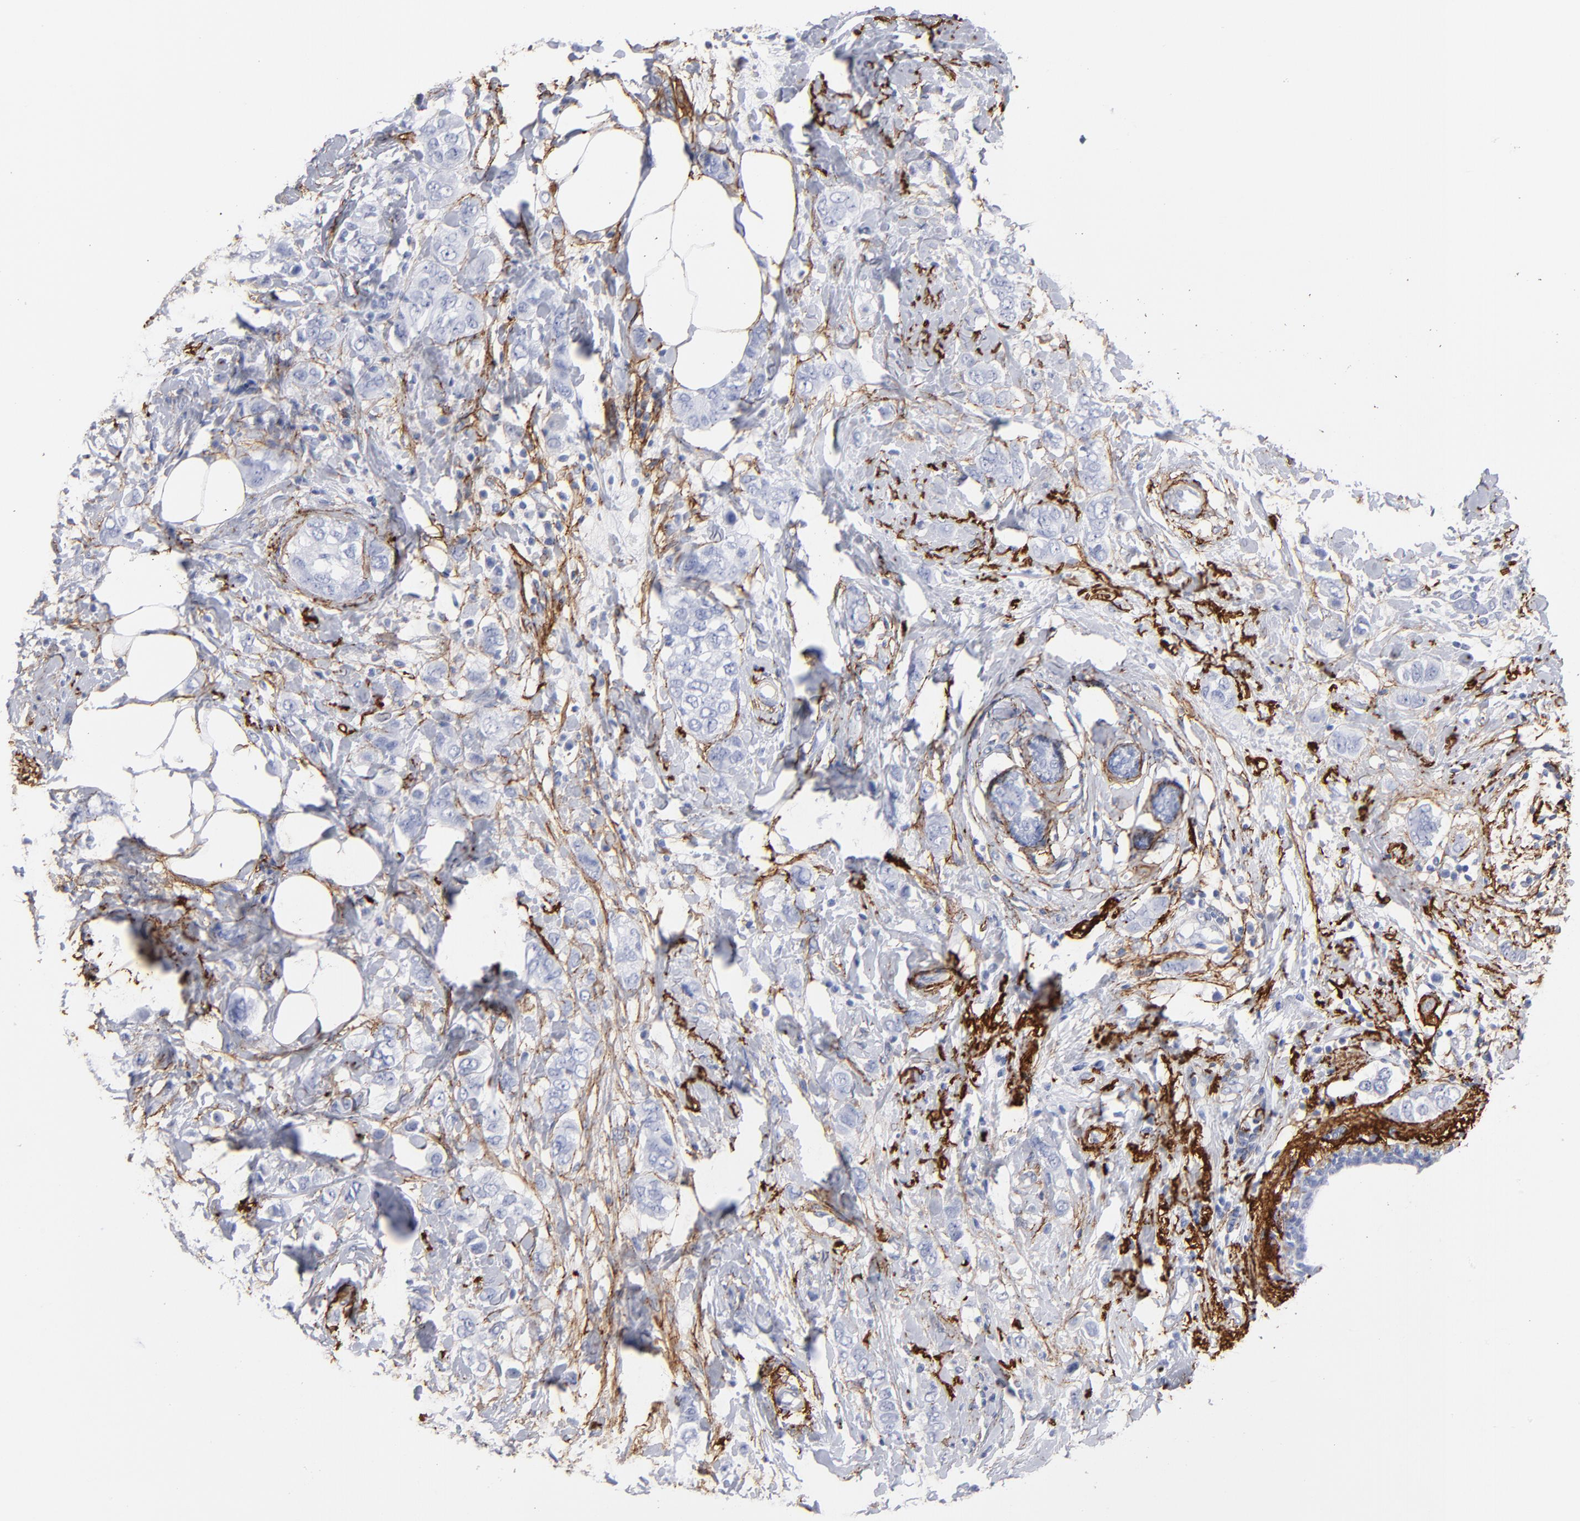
{"staining": {"intensity": "negative", "quantity": "none", "location": "none"}, "tissue": "breast cancer", "cell_type": "Tumor cells", "image_type": "cancer", "snomed": [{"axis": "morphology", "description": "Normal tissue, NOS"}, {"axis": "morphology", "description": "Duct carcinoma"}, {"axis": "topography", "description": "Breast"}], "caption": "Immunohistochemical staining of human infiltrating ductal carcinoma (breast) demonstrates no significant staining in tumor cells. The staining was performed using DAB (3,3'-diaminobenzidine) to visualize the protein expression in brown, while the nuclei were stained in blue with hematoxylin (Magnification: 20x).", "gene": "EMILIN1", "patient": {"sex": "female", "age": 50}}